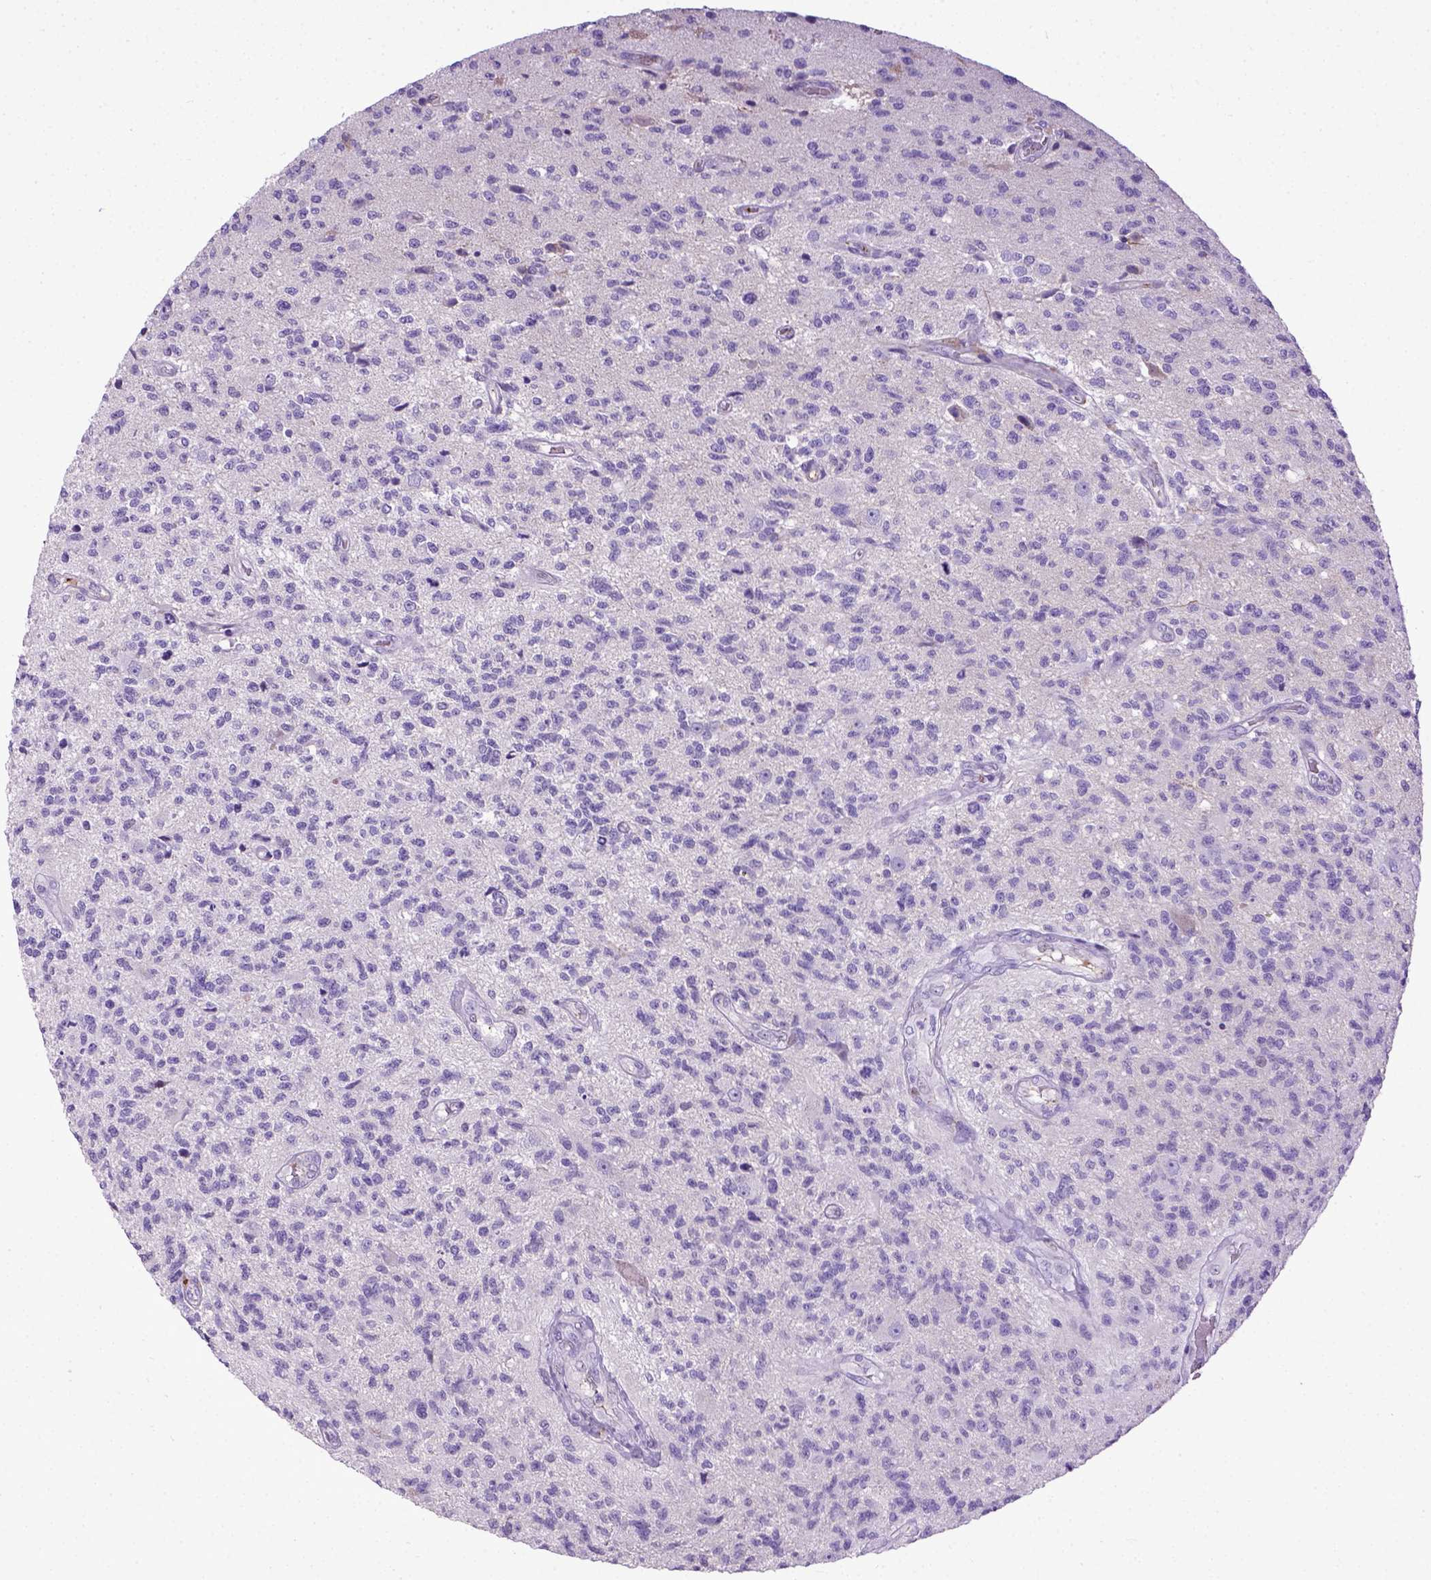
{"staining": {"intensity": "negative", "quantity": "none", "location": "none"}, "tissue": "glioma", "cell_type": "Tumor cells", "image_type": "cancer", "snomed": [{"axis": "morphology", "description": "Glioma, malignant, High grade"}, {"axis": "topography", "description": "Brain"}], "caption": "Protein analysis of malignant high-grade glioma demonstrates no significant expression in tumor cells.", "gene": "ADAMTS8", "patient": {"sex": "male", "age": 56}}